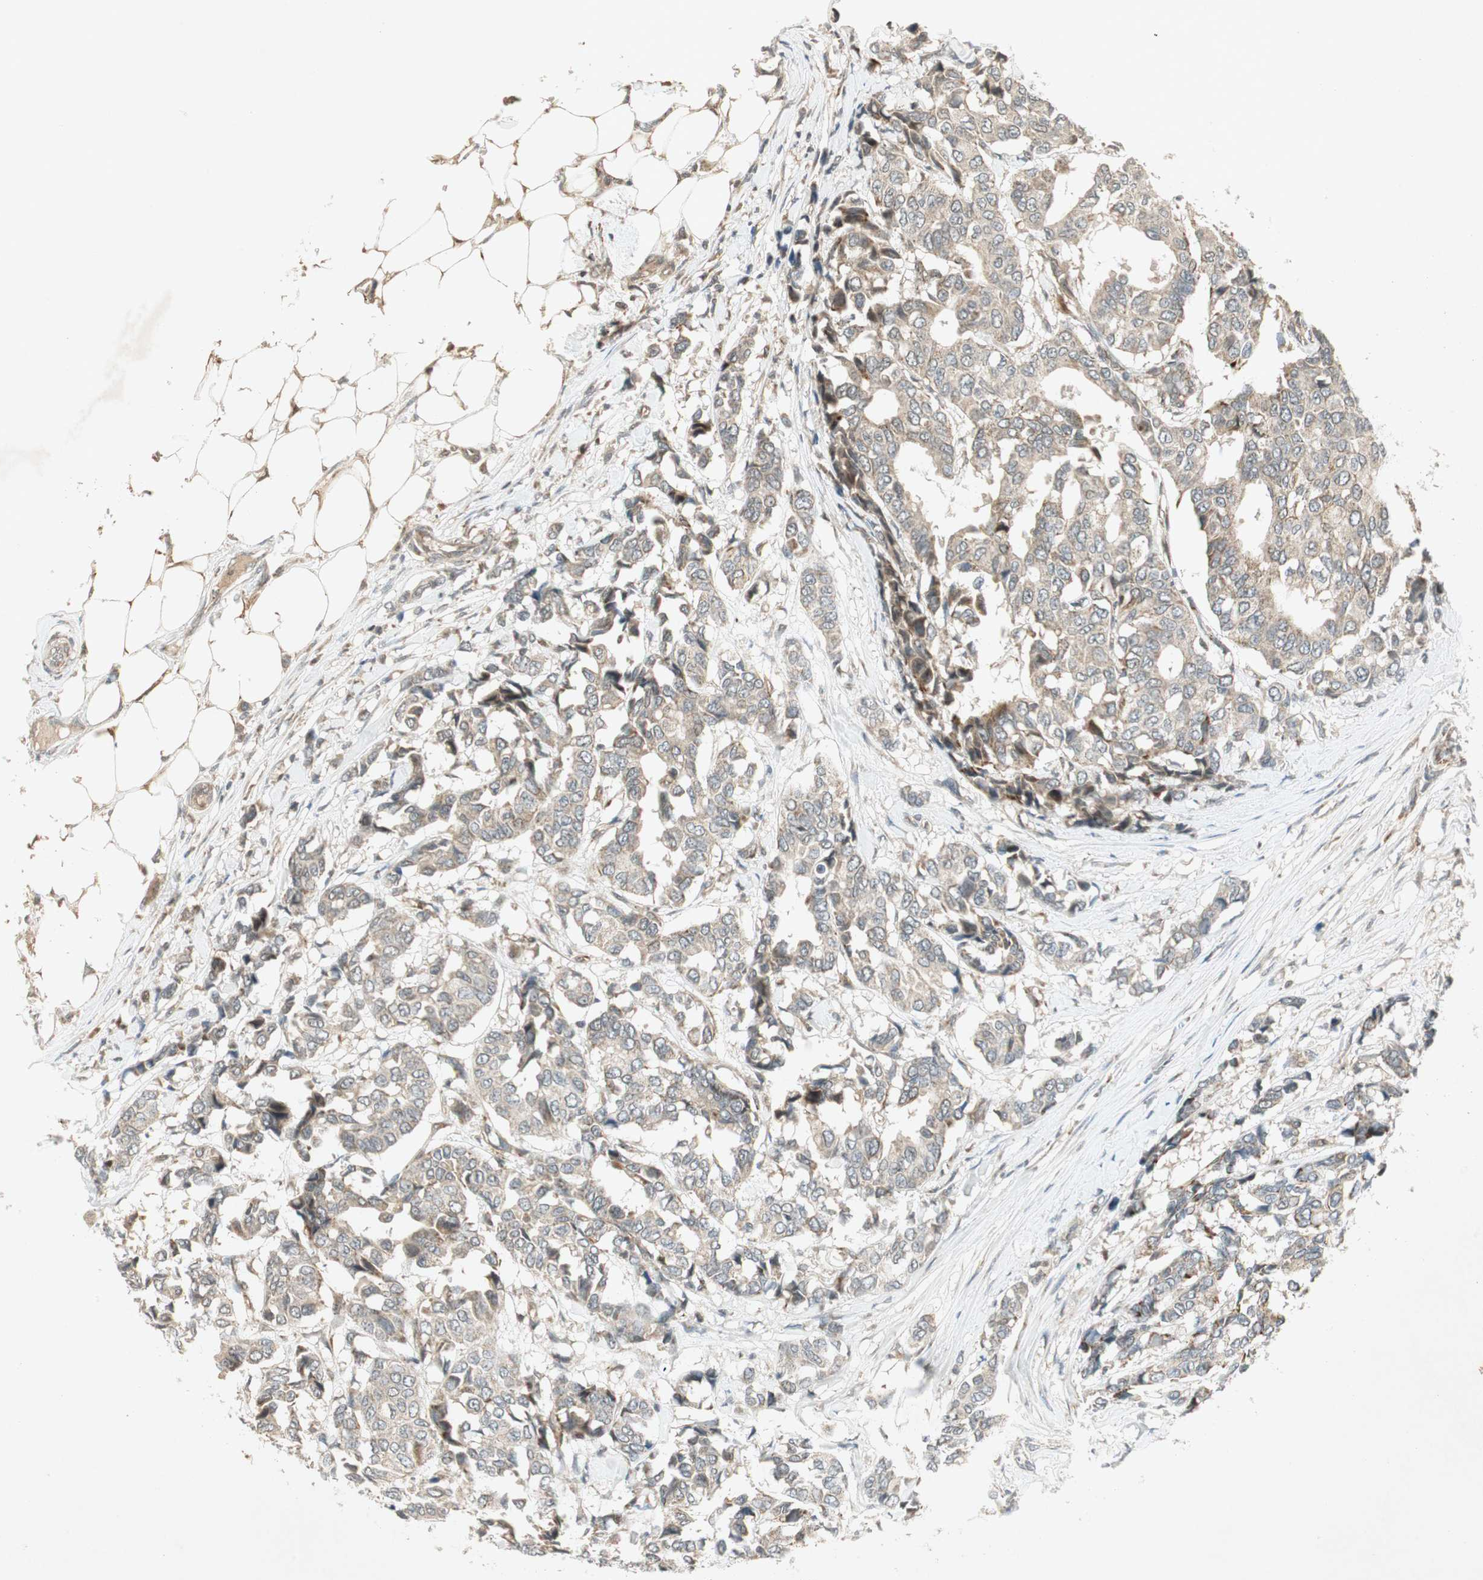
{"staining": {"intensity": "moderate", "quantity": ">75%", "location": "cytoplasmic/membranous"}, "tissue": "breast cancer", "cell_type": "Tumor cells", "image_type": "cancer", "snomed": [{"axis": "morphology", "description": "Duct carcinoma"}, {"axis": "topography", "description": "Breast"}], "caption": "Intraductal carcinoma (breast) stained for a protein demonstrates moderate cytoplasmic/membranous positivity in tumor cells. The protein is stained brown, and the nuclei are stained in blue (DAB (3,3'-diaminobenzidine) IHC with brightfield microscopy, high magnification).", "gene": "USP2", "patient": {"sex": "female", "age": 87}}